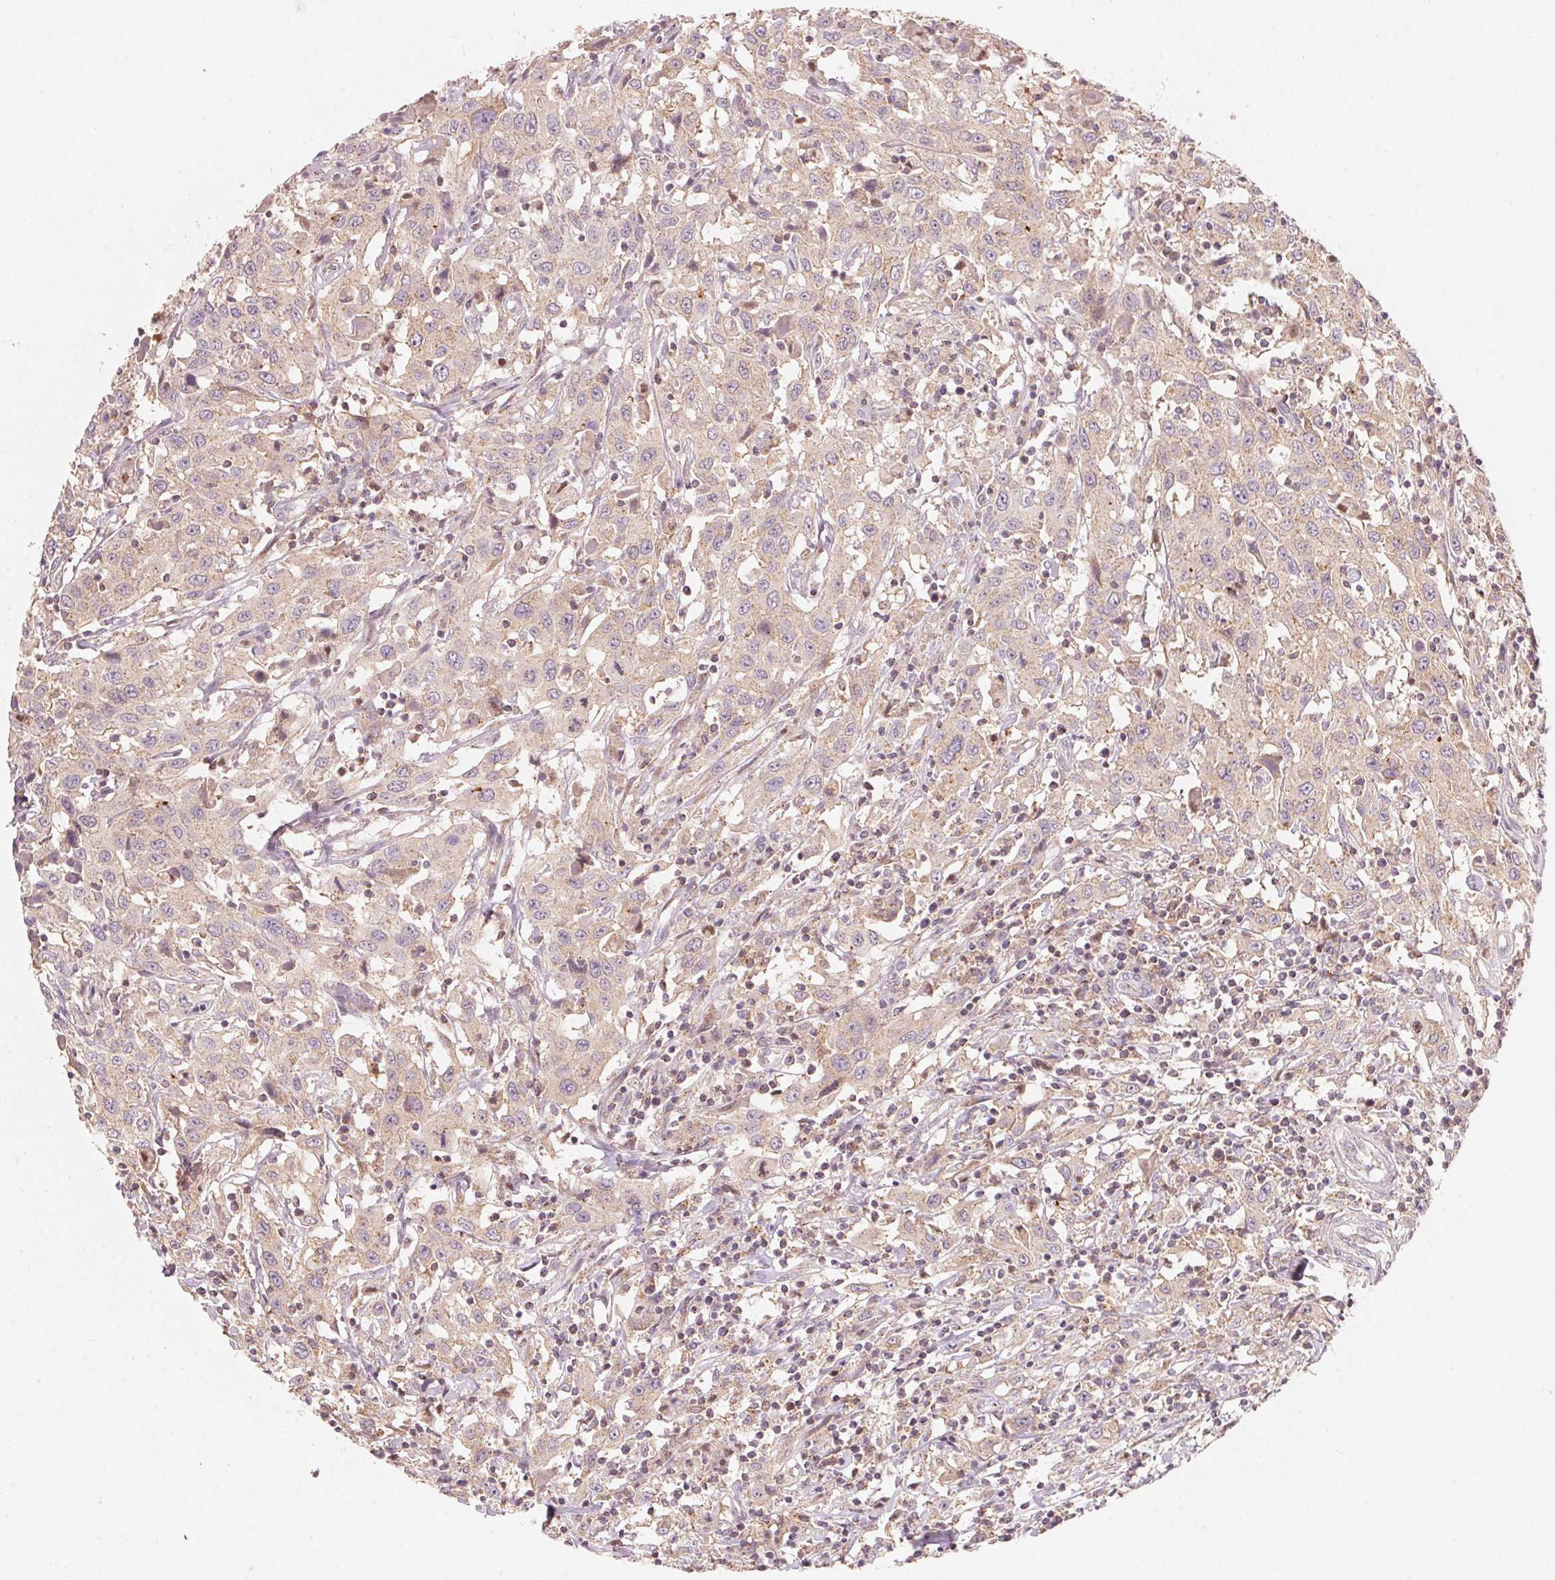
{"staining": {"intensity": "weak", "quantity": ">75%", "location": "cytoplasmic/membranous"}, "tissue": "urothelial cancer", "cell_type": "Tumor cells", "image_type": "cancer", "snomed": [{"axis": "morphology", "description": "Urothelial carcinoma, High grade"}, {"axis": "topography", "description": "Urinary bladder"}], "caption": "This histopathology image shows immunohistochemistry (IHC) staining of human high-grade urothelial carcinoma, with low weak cytoplasmic/membranous expression in about >75% of tumor cells.", "gene": "HOXB13", "patient": {"sex": "male", "age": 61}}